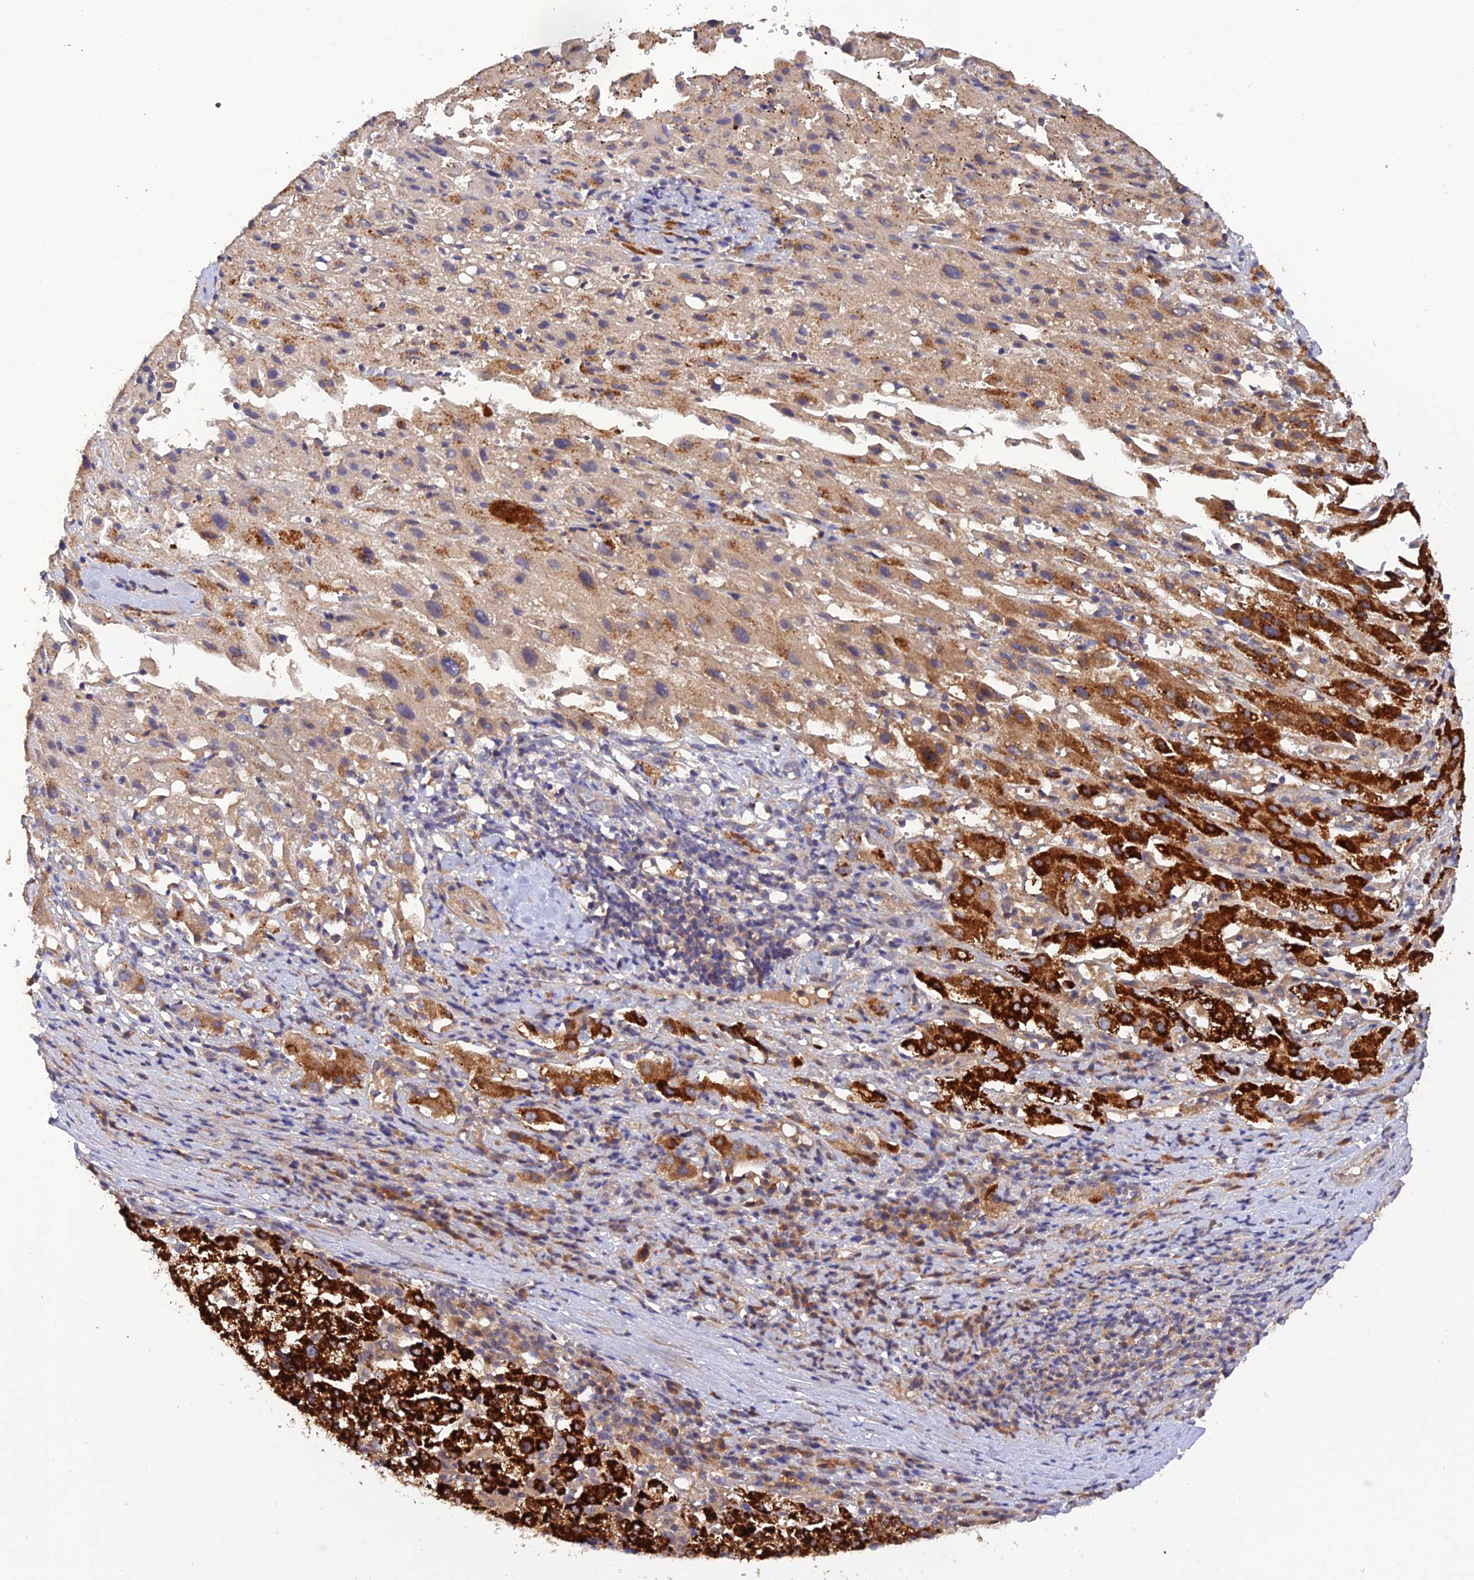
{"staining": {"intensity": "strong", "quantity": ">75%", "location": "cytoplasmic/membranous"}, "tissue": "liver cancer", "cell_type": "Tumor cells", "image_type": "cancer", "snomed": [{"axis": "morphology", "description": "Carcinoma, Hepatocellular, NOS"}, {"axis": "topography", "description": "Liver"}], "caption": "Immunohistochemistry (IHC) (DAB (3,3'-diaminobenzidine)) staining of human liver cancer (hepatocellular carcinoma) demonstrates strong cytoplasmic/membranous protein staining in about >75% of tumor cells.", "gene": "REV1", "patient": {"sex": "female", "age": 58}}